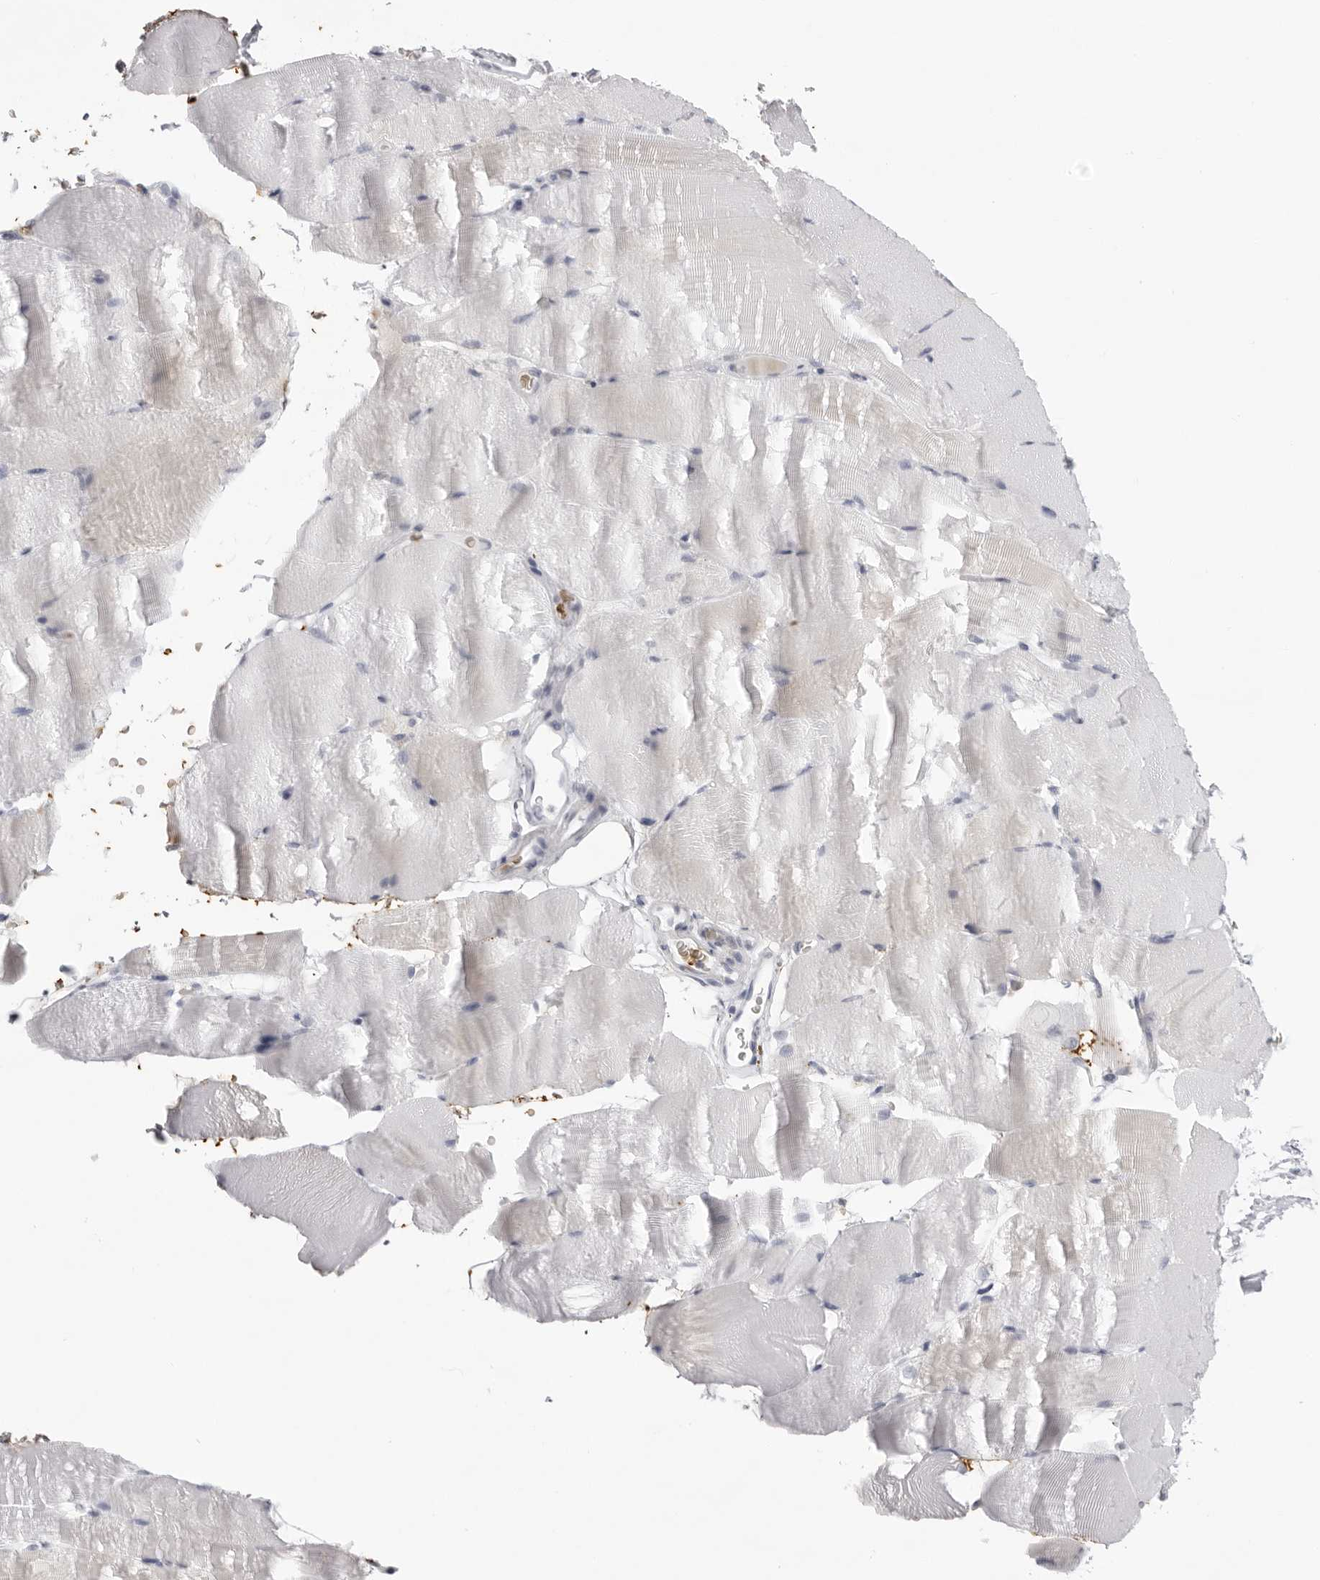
{"staining": {"intensity": "negative", "quantity": "none", "location": "none"}, "tissue": "skeletal muscle", "cell_type": "Myocytes", "image_type": "normal", "snomed": [{"axis": "morphology", "description": "Normal tissue, NOS"}, {"axis": "topography", "description": "Skeletal muscle"}, {"axis": "topography", "description": "Parathyroid gland"}], "caption": "Immunohistochemistry micrograph of normal skeletal muscle: human skeletal muscle stained with DAB reveals no significant protein positivity in myocytes.", "gene": "SPTA1", "patient": {"sex": "female", "age": 37}}